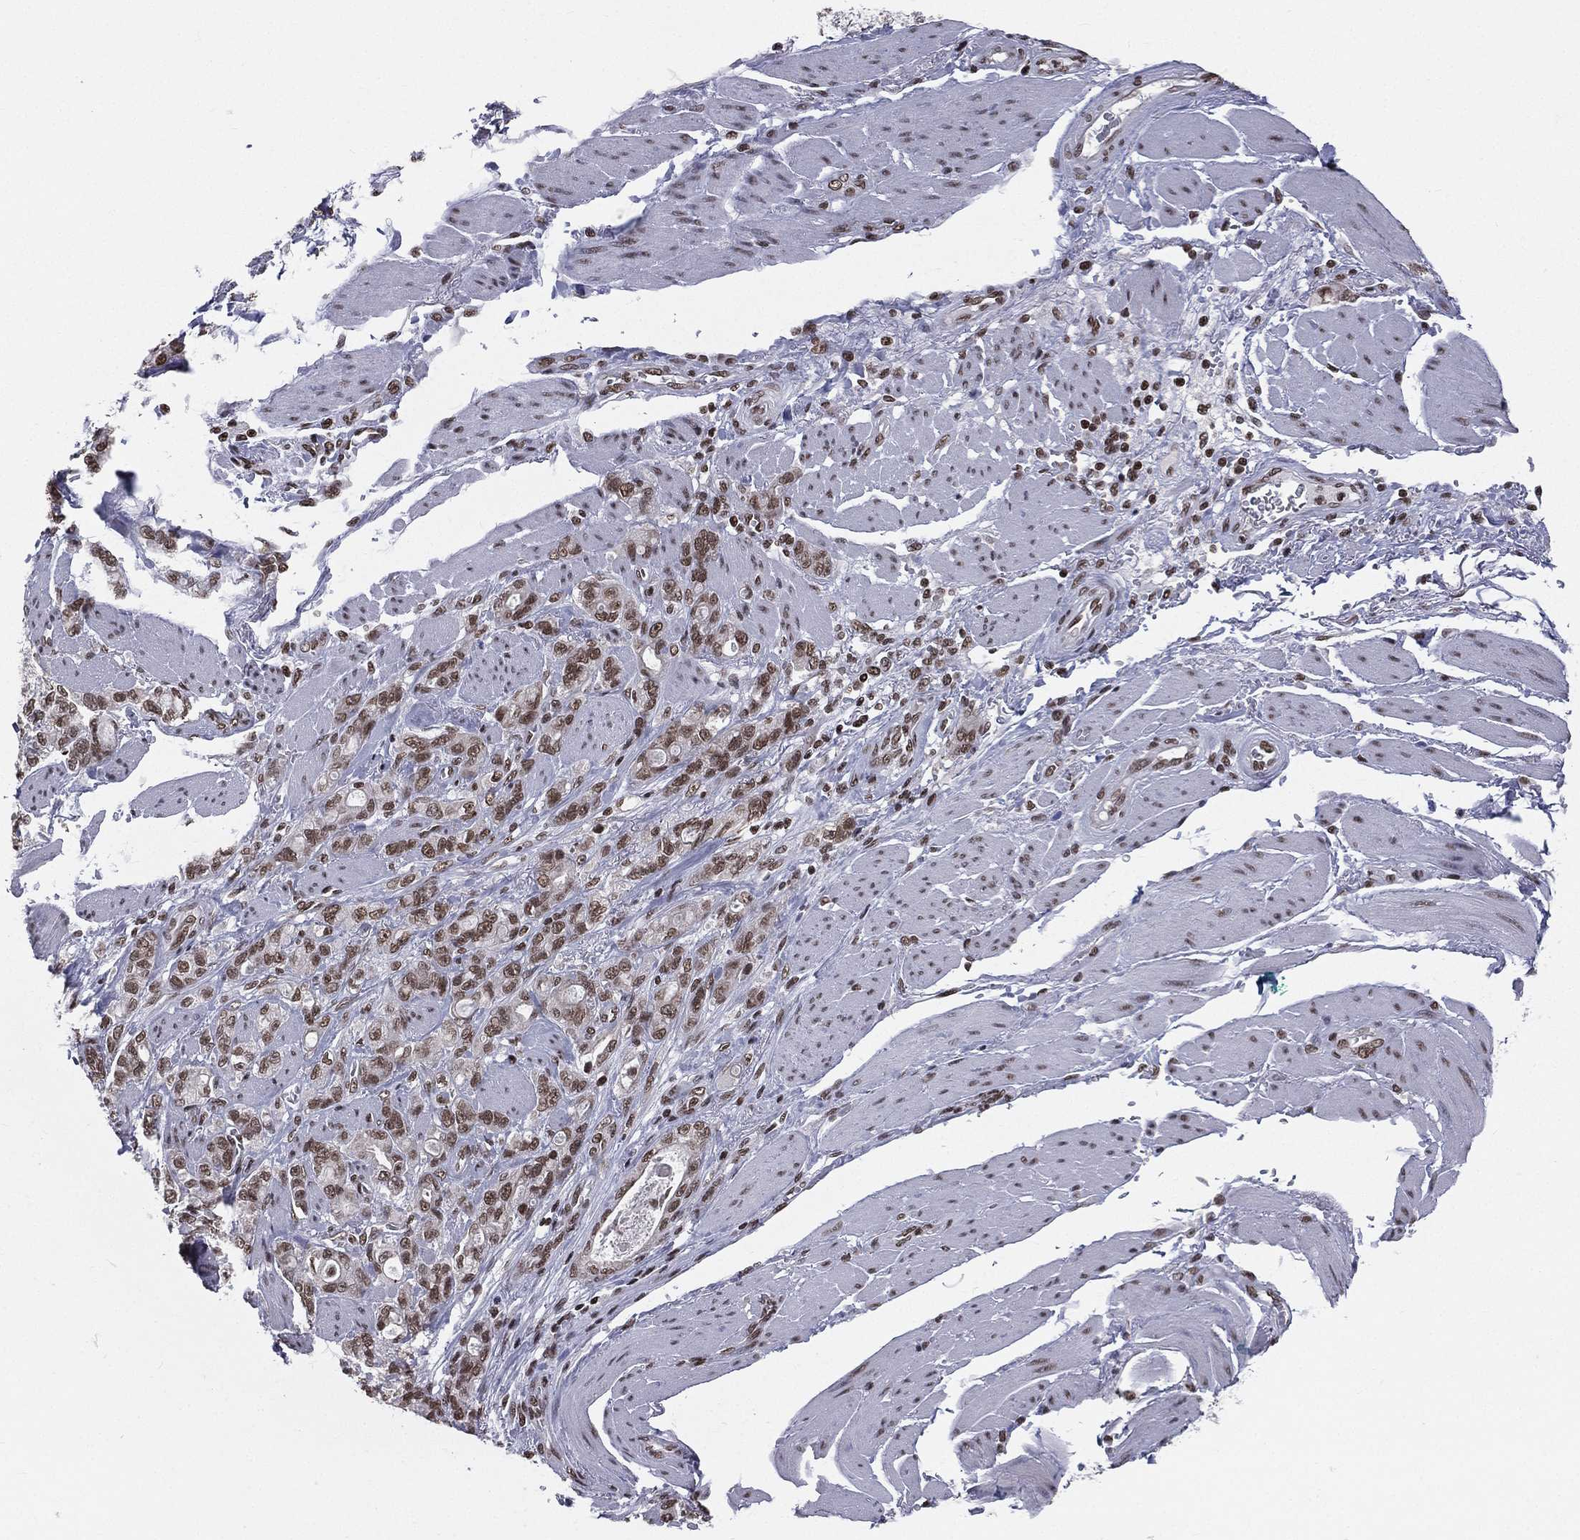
{"staining": {"intensity": "strong", "quantity": ">75%", "location": "nuclear"}, "tissue": "stomach cancer", "cell_type": "Tumor cells", "image_type": "cancer", "snomed": [{"axis": "morphology", "description": "Adenocarcinoma, NOS"}, {"axis": "topography", "description": "Stomach"}], "caption": "A brown stain shows strong nuclear staining of a protein in stomach cancer (adenocarcinoma) tumor cells.", "gene": "RFX7", "patient": {"sex": "male", "age": 63}}